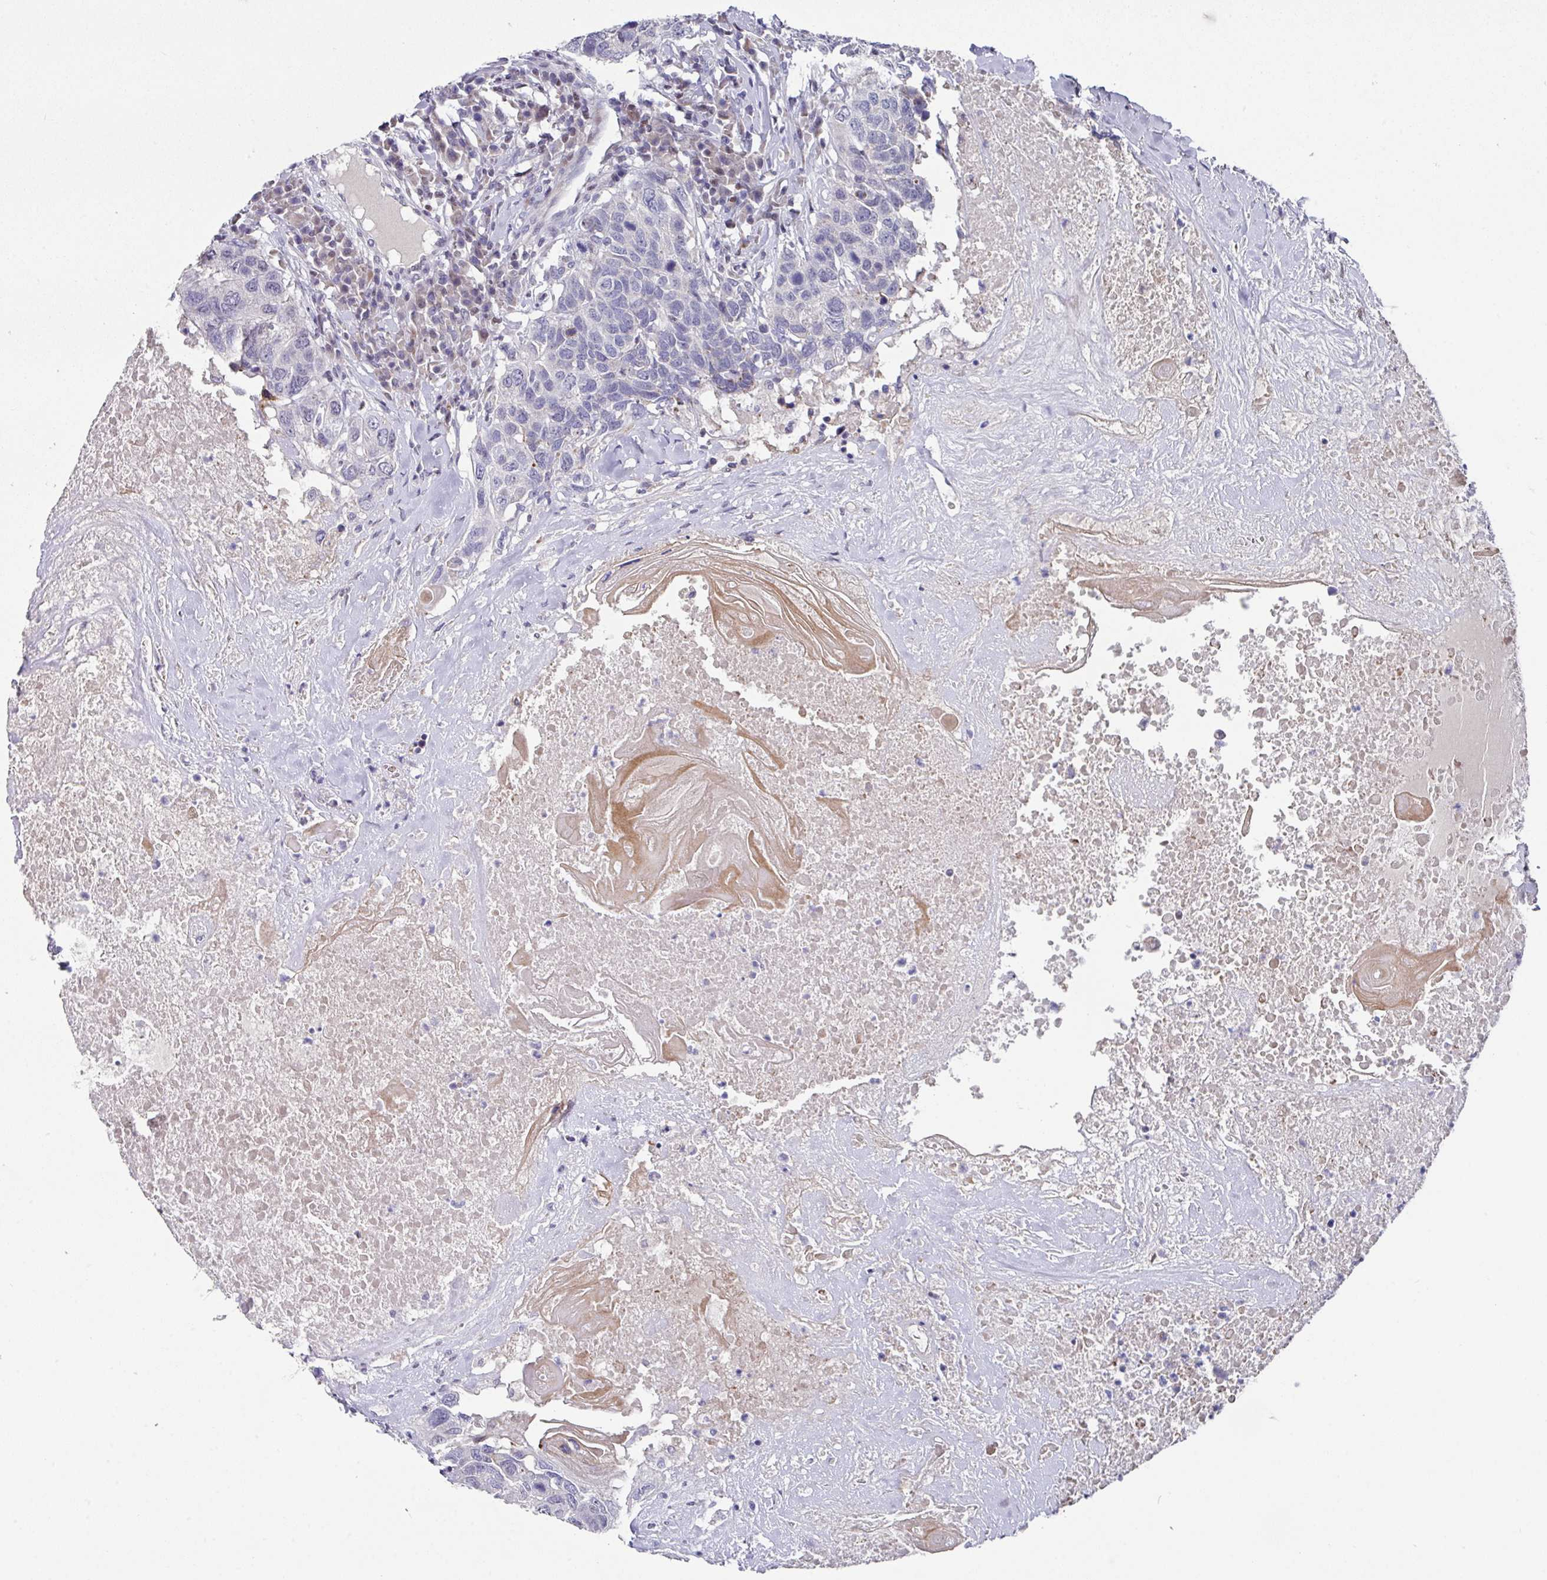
{"staining": {"intensity": "negative", "quantity": "none", "location": "none"}, "tissue": "head and neck cancer", "cell_type": "Tumor cells", "image_type": "cancer", "snomed": [{"axis": "morphology", "description": "Squamous cell carcinoma, NOS"}, {"axis": "topography", "description": "Head-Neck"}], "caption": "IHC of head and neck cancer (squamous cell carcinoma) demonstrates no expression in tumor cells.", "gene": "CBX7", "patient": {"sex": "male", "age": 66}}